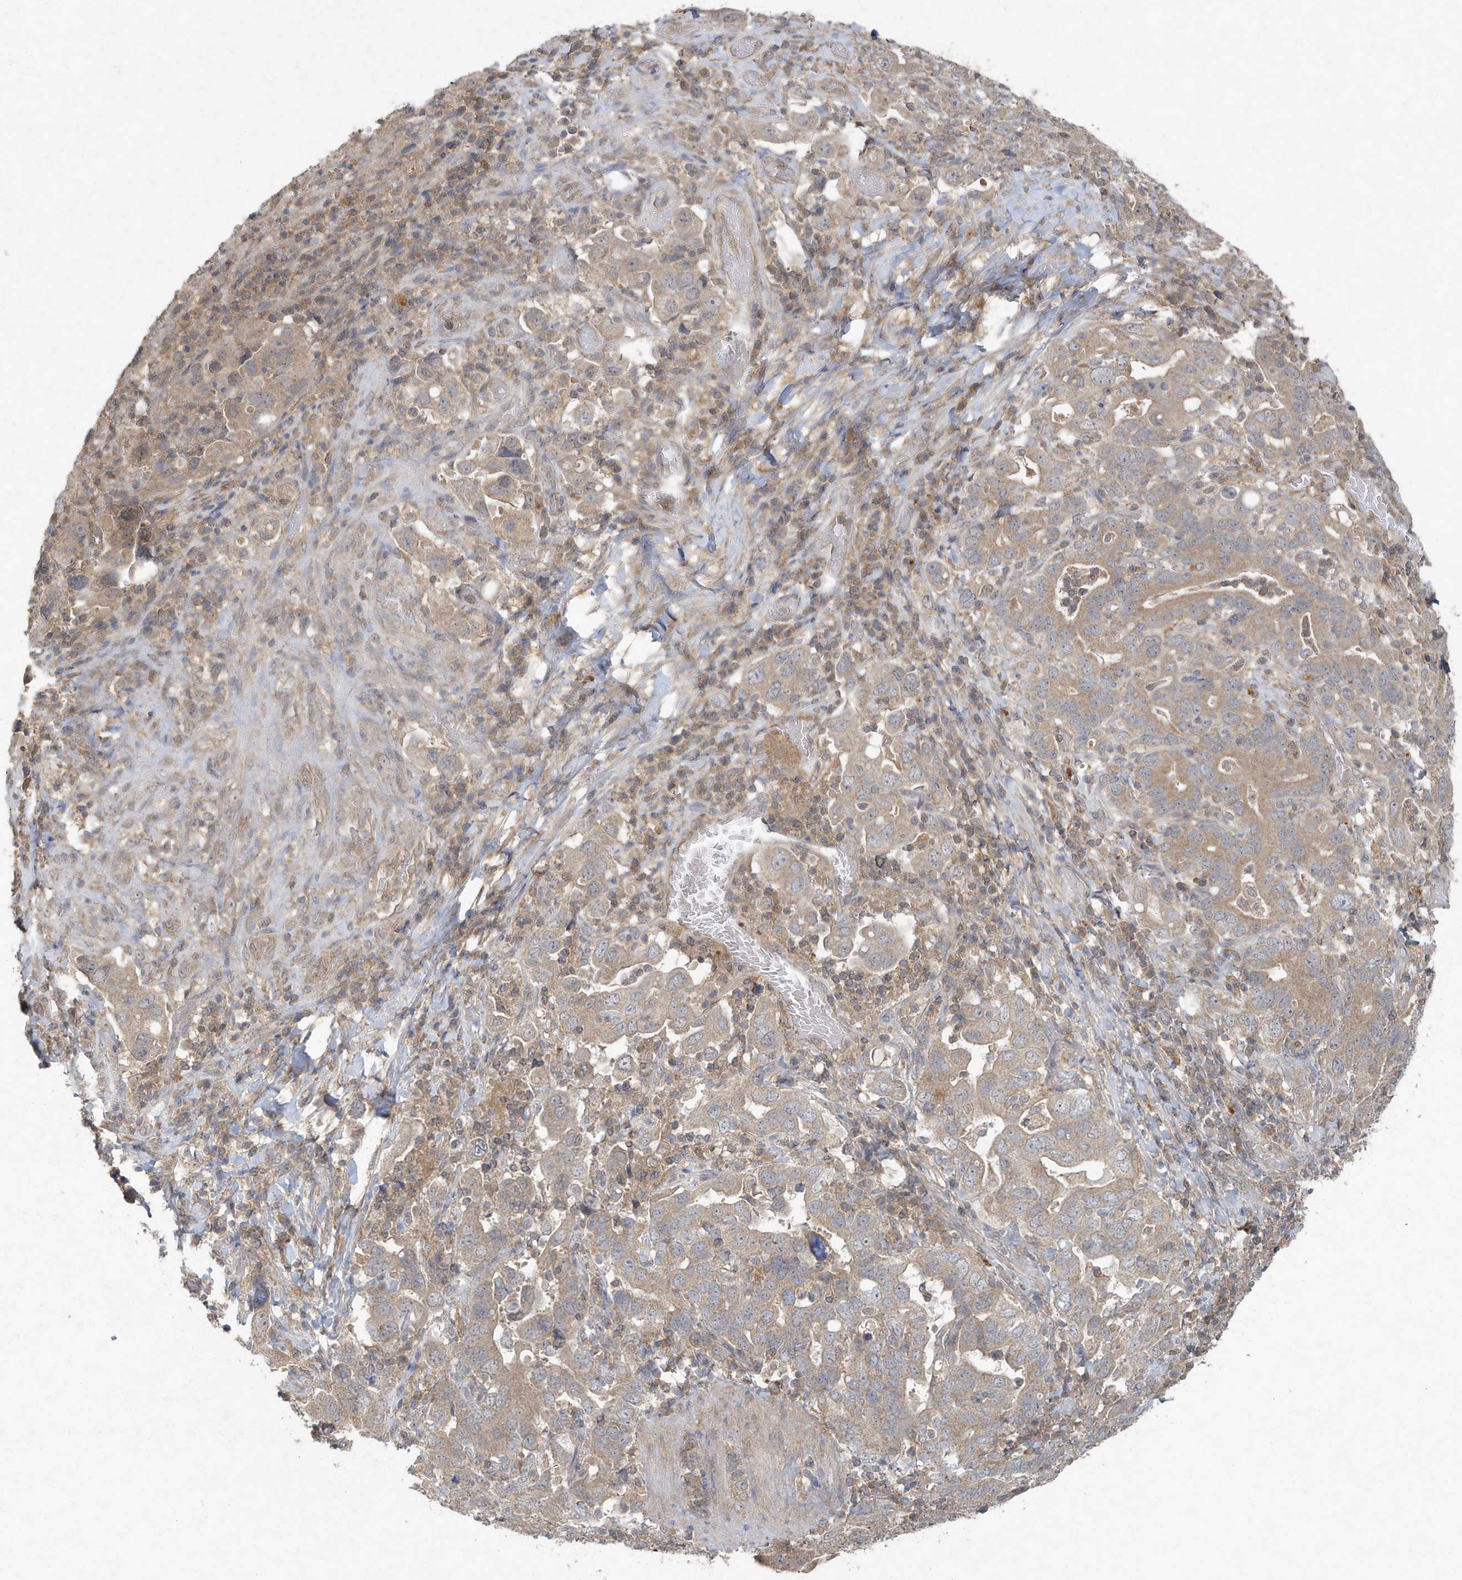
{"staining": {"intensity": "weak", "quantity": ">75%", "location": "cytoplasmic/membranous"}, "tissue": "stomach cancer", "cell_type": "Tumor cells", "image_type": "cancer", "snomed": [{"axis": "morphology", "description": "Adenocarcinoma, NOS"}, {"axis": "topography", "description": "Stomach, upper"}], "caption": "An IHC photomicrograph of tumor tissue is shown. Protein staining in brown shows weak cytoplasmic/membranous positivity in adenocarcinoma (stomach) within tumor cells.", "gene": "C1RL", "patient": {"sex": "male", "age": 62}}